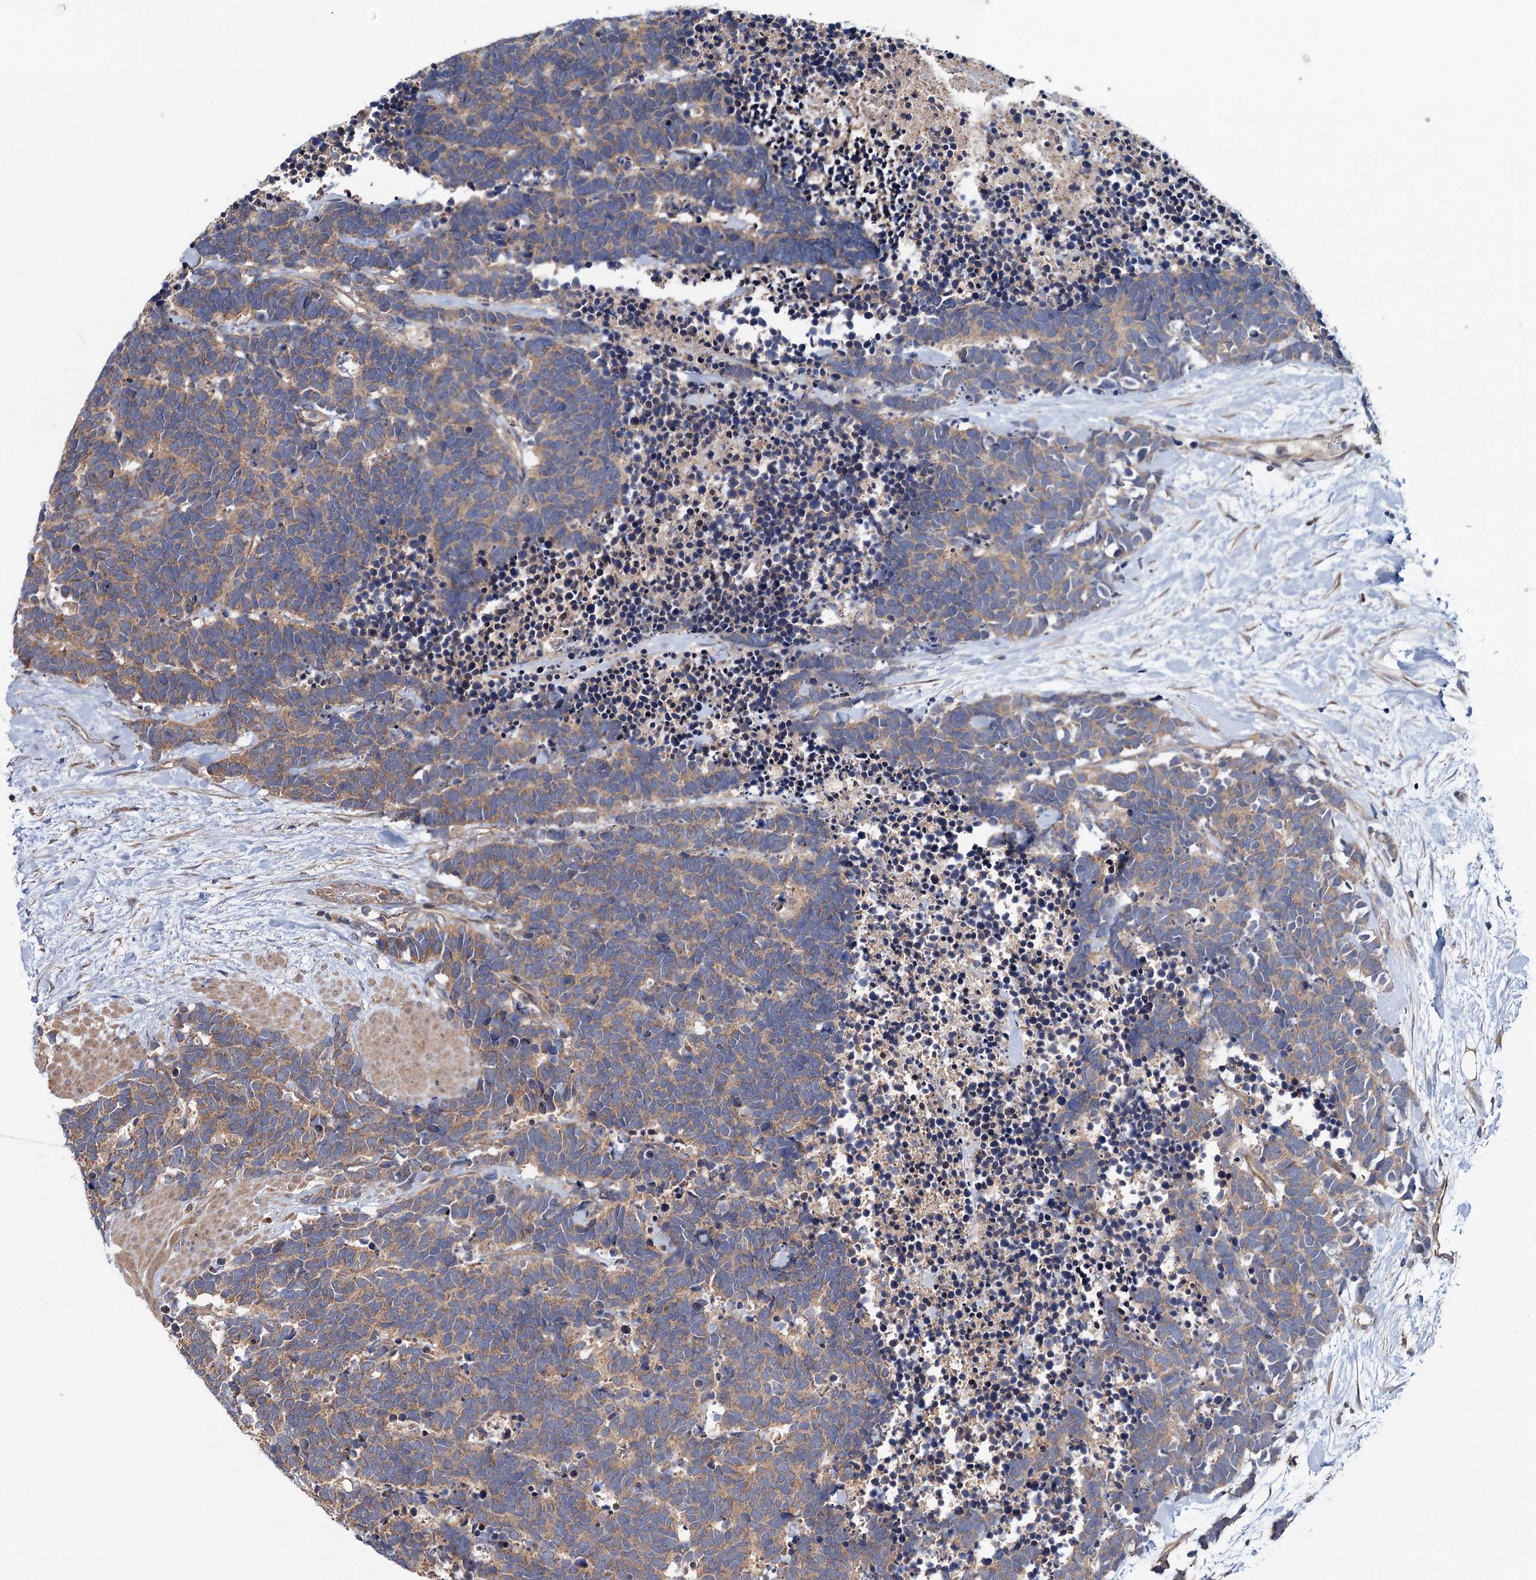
{"staining": {"intensity": "weak", "quantity": ">75%", "location": "cytoplasmic/membranous"}, "tissue": "carcinoid", "cell_type": "Tumor cells", "image_type": "cancer", "snomed": [{"axis": "morphology", "description": "Carcinoma, NOS"}, {"axis": "morphology", "description": "Carcinoid, malignant, NOS"}, {"axis": "topography", "description": "Urinary bladder"}], "caption": "There is low levels of weak cytoplasmic/membranous positivity in tumor cells of carcinoid, as demonstrated by immunohistochemical staining (brown color).", "gene": "MTRR", "patient": {"sex": "male", "age": 57}}